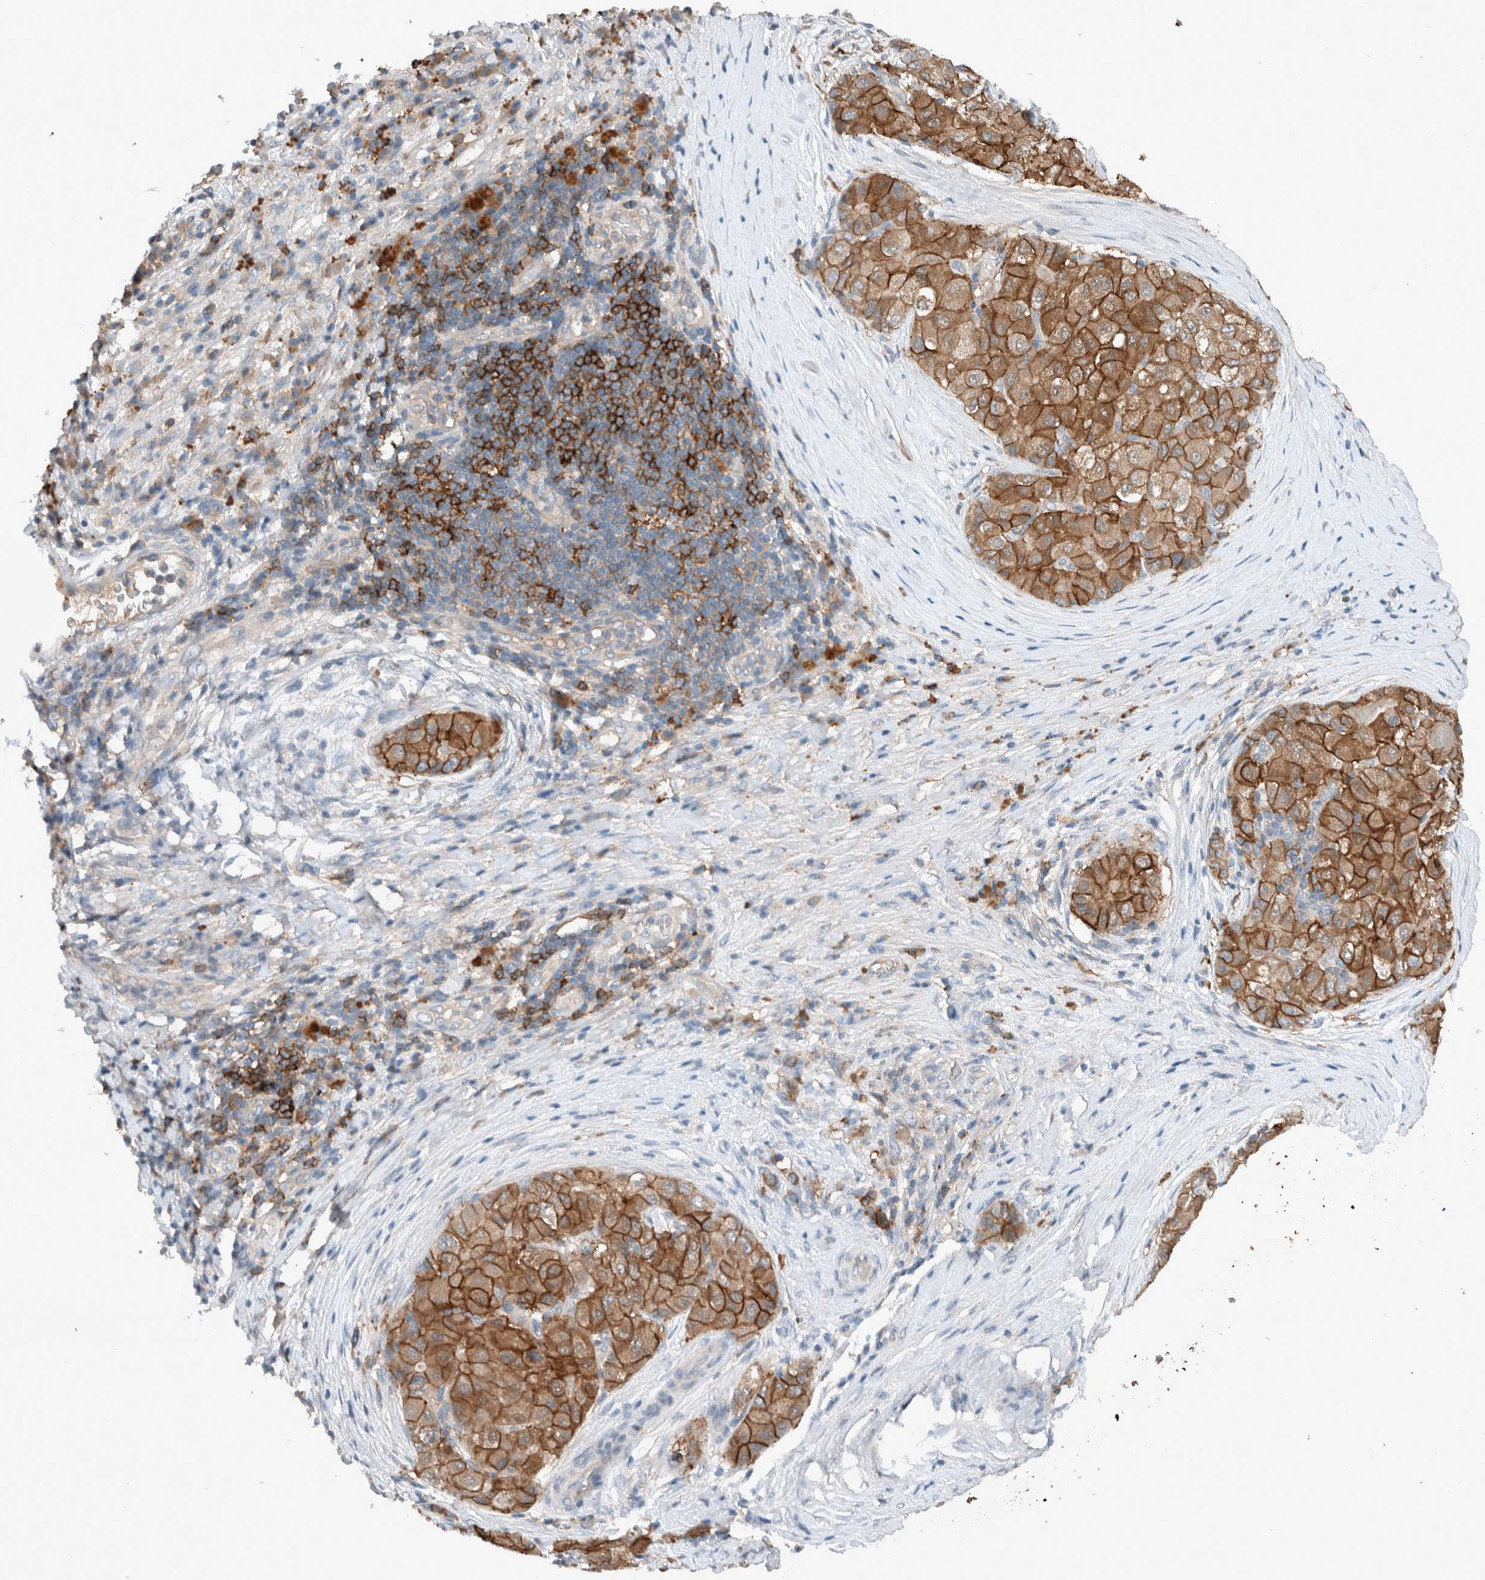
{"staining": {"intensity": "strong", "quantity": ">75%", "location": "cytoplasmic/membranous"}, "tissue": "liver cancer", "cell_type": "Tumor cells", "image_type": "cancer", "snomed": [{"axis": "morphology", "description": "Carcinoma, Hepatocellular, NOS"}, {"axis": "topography", "description": "Liver"}], "caption": "IHC of human liver cancer exhibits high levels of strong cytoplasmic/membranous positivity in about >75% of tumor cells.", "gene": "UGCG", "patient": {"sex": "male", "age": 80}}